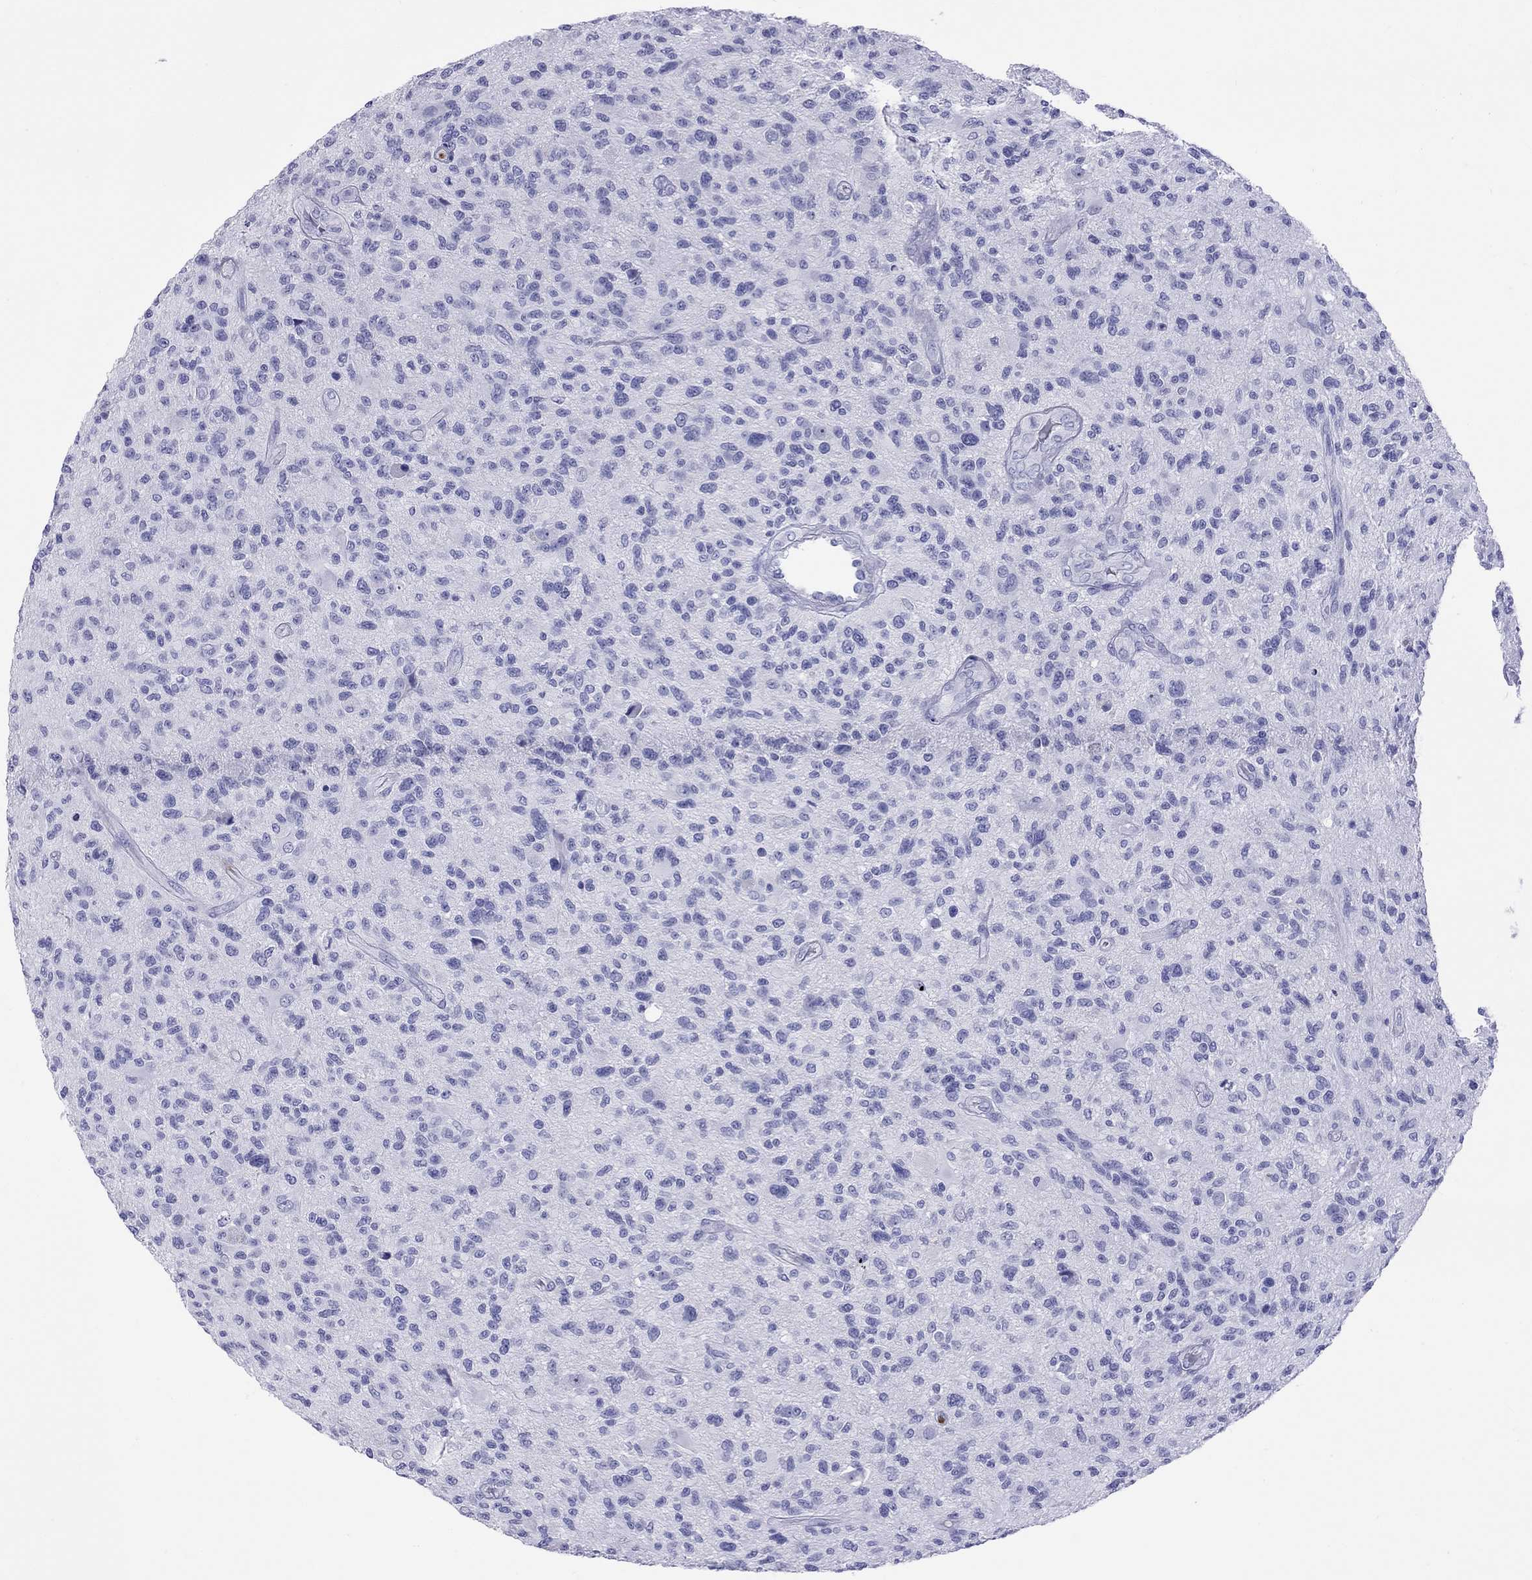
{"staining": {"intensity": "negative", "quantity": "none", "location": "none"}, "tissue": "glioma", "cell_type": "Tumor cells", "image_type": "cancer", "snomed": [{"axis": "morphology", "description": "Glioma, malignant, High grade"}, {"axis": "topography", "description": "Brain"}], "caption": "The image reveals no staining of tumor cells in malignant glioma (high-grade).", "gene": "SLAMF1", "patient": {"sex": "male", "age": 47}}